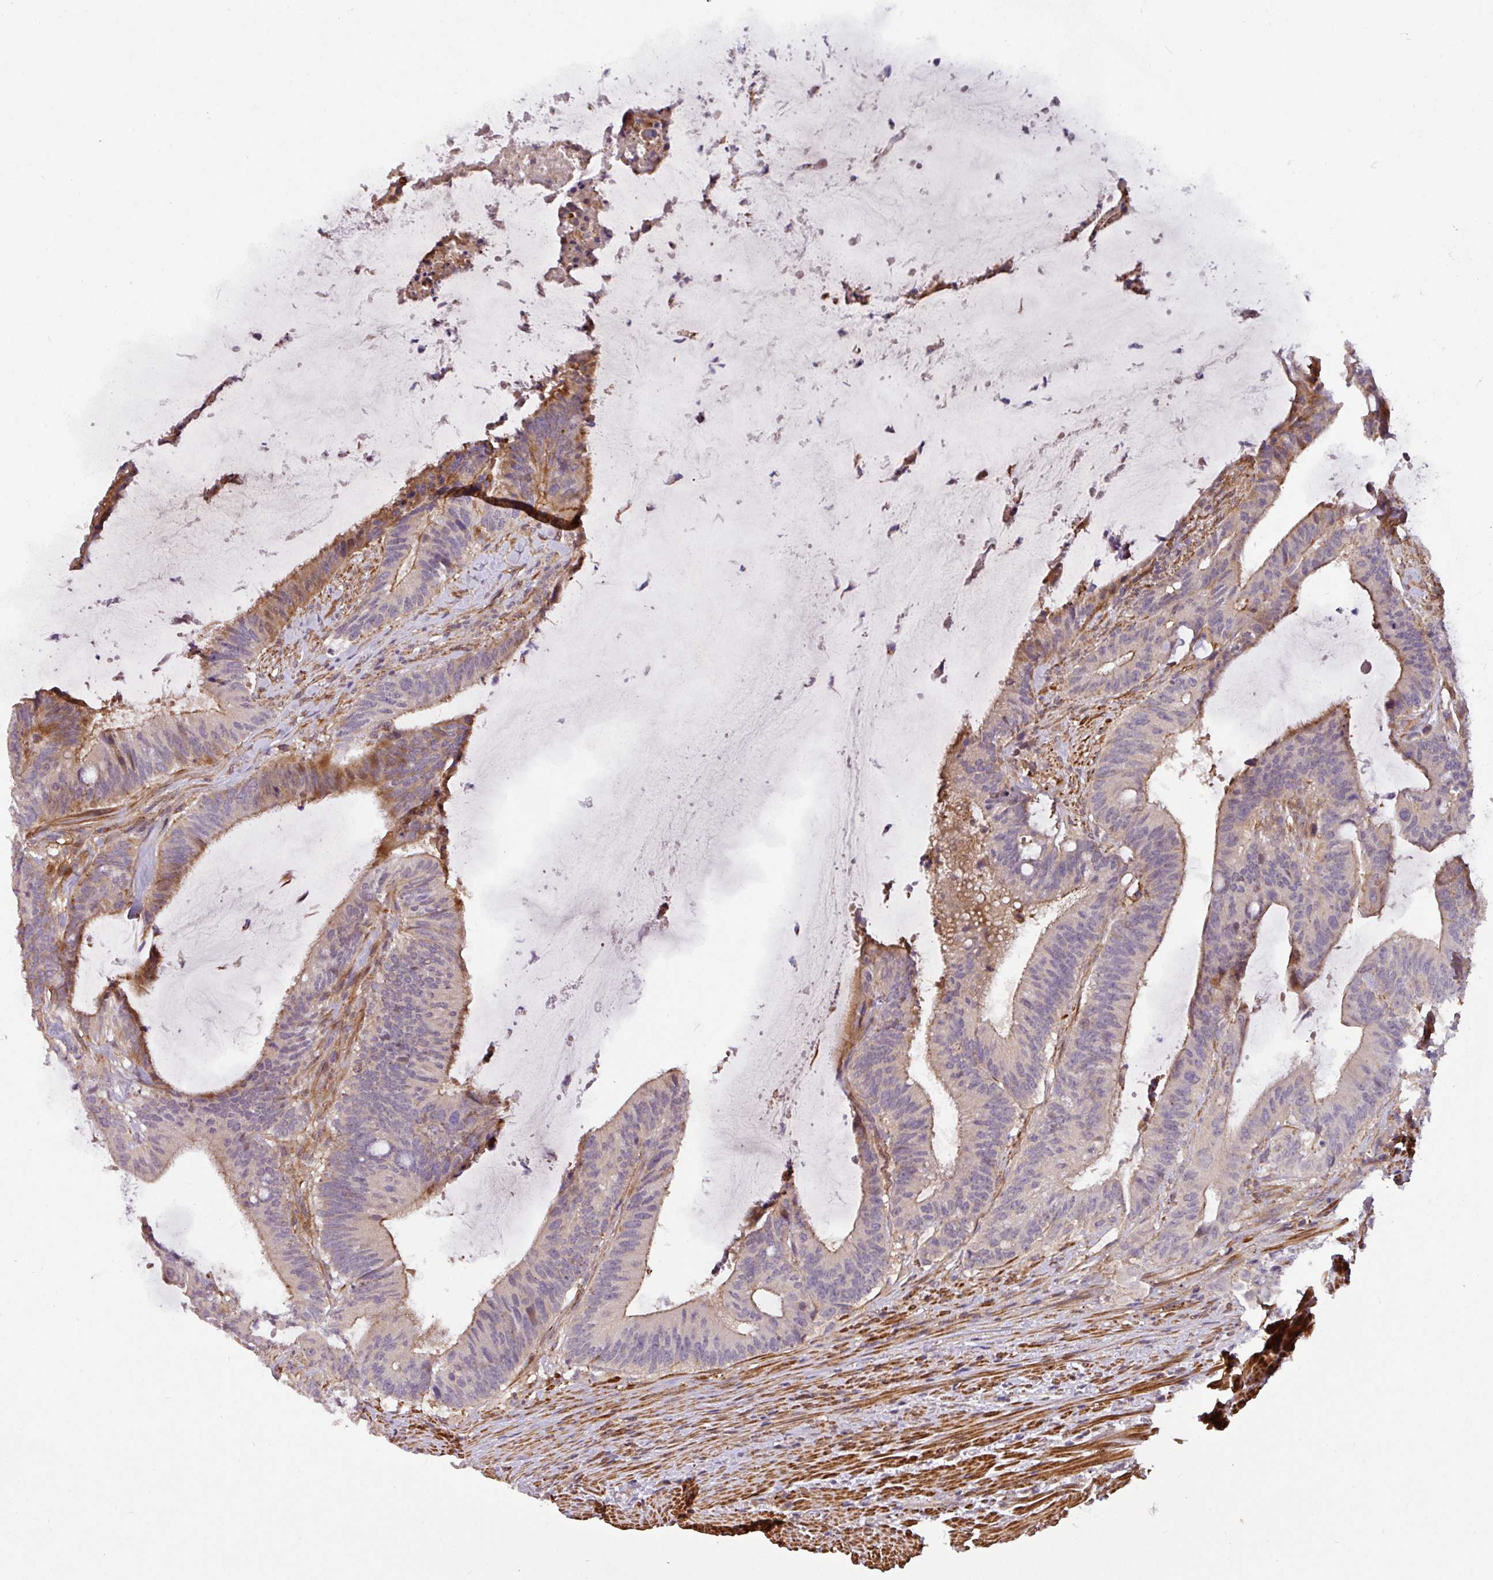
{"staining": {"intensity": "moderate", "quantity": "<25%", "location": "cytoplasmic/membranous"}, "tissue": "colorectal cancer", "cell_type": "Tumor cells", "image_type": "cancer", "snomed": [{"axis": "morphology", "description": "Adenocarcinoma, NOS"}, {"axis": "topography", "description": "Colon"}], "caption": "Moderate cytoplasmic/membranous positivity for a protein is identified in approximately <25% of tumor cells of colorectal adenocarcinoma using immunohistochemistry (IHC).", "gene": "CASS4", "patient": {"sex": "female", "age": 43}}